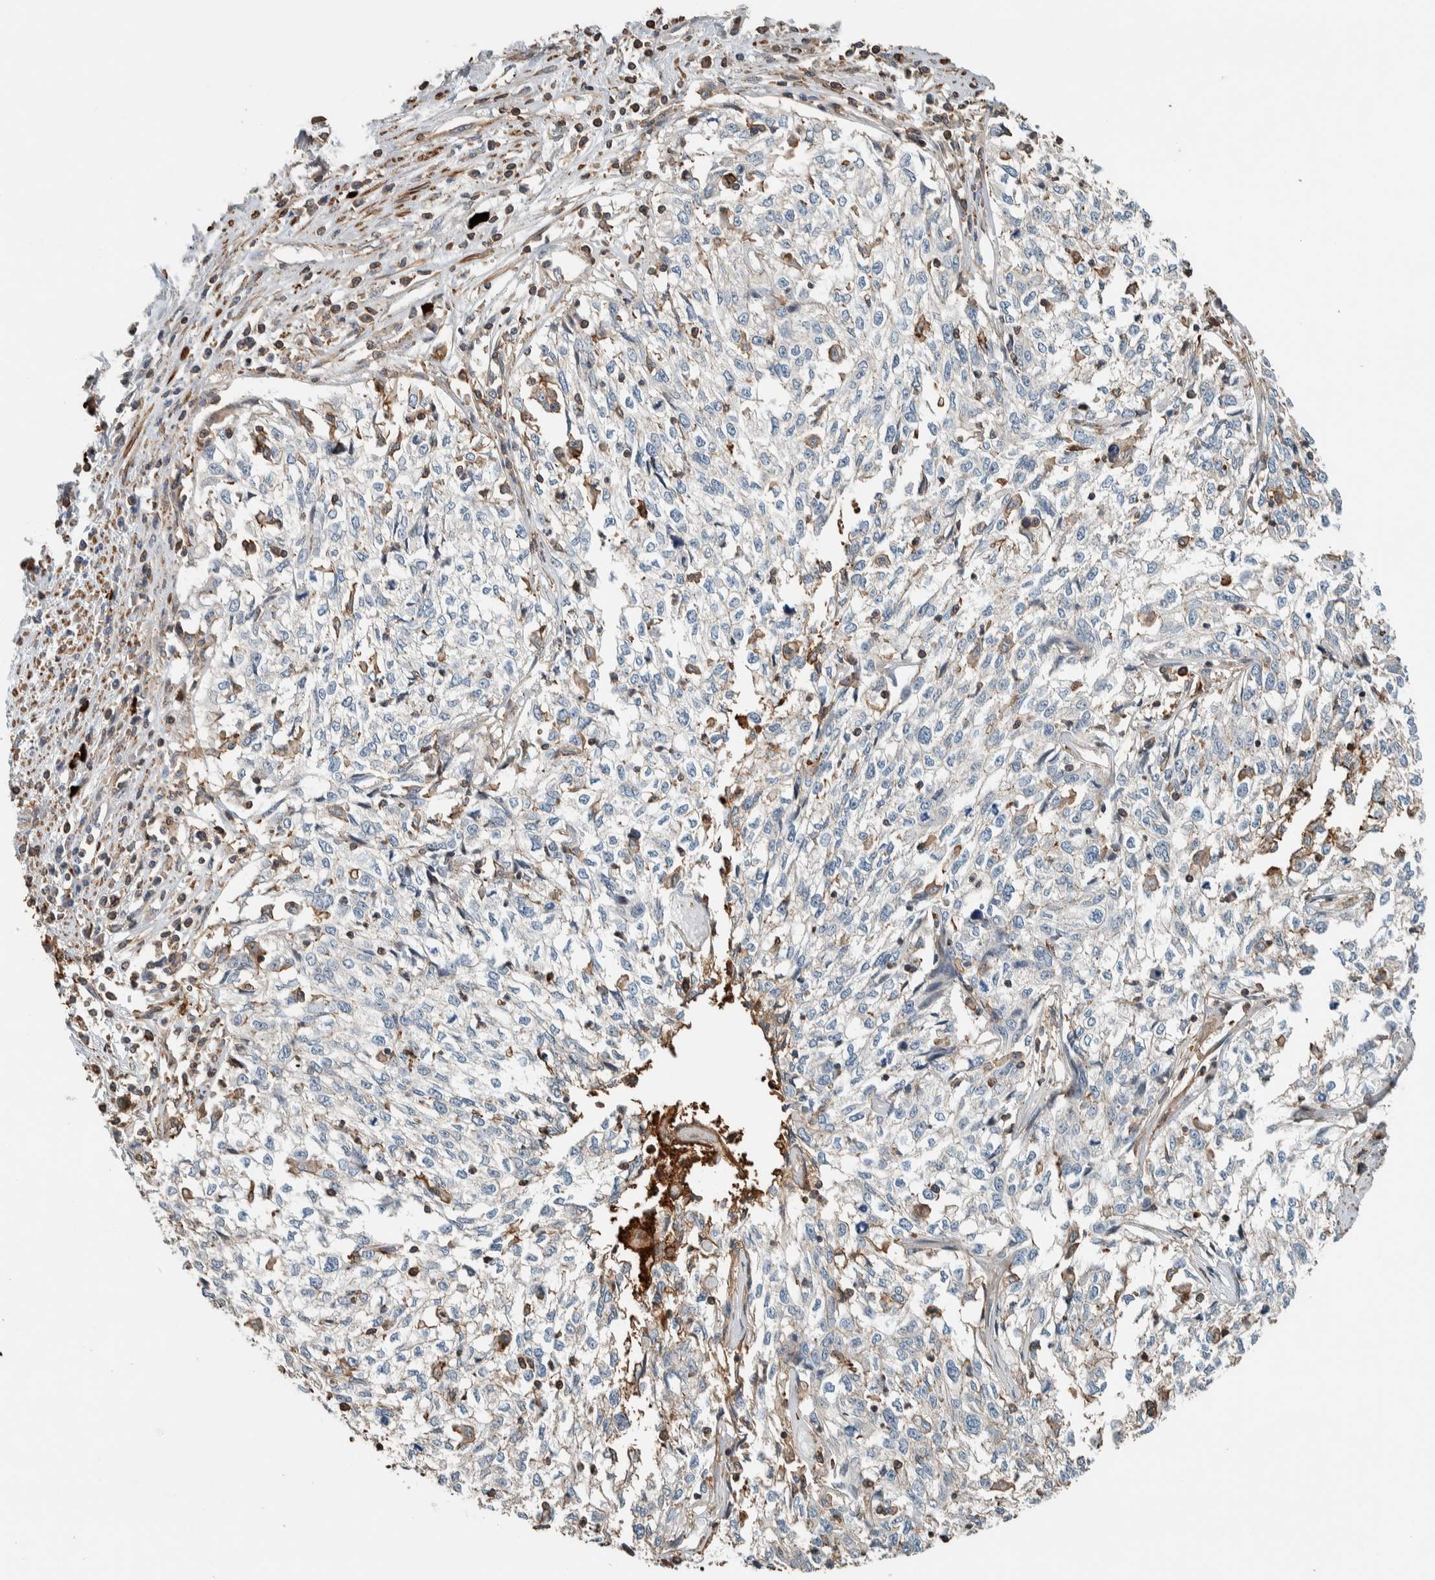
{"staining": {"intensity": "negative", "quantity": "none", "location": "none"}, "tissue": "cervical cancer", "cell_type": "Tumor cells", "image_type": "cancer", "snomed": [{"axis": "morphology", "description": "Squamous cell carcinoma, NOS"}, {"axis": "topography", "description": "Cervix"}], "caption": "Protein analysis of cervical squamous cell carcinoma demonstrates no significant positivity in tumor cells.", "gene": "CTBP2", "patient": {"sex": "female", "age": 57}}